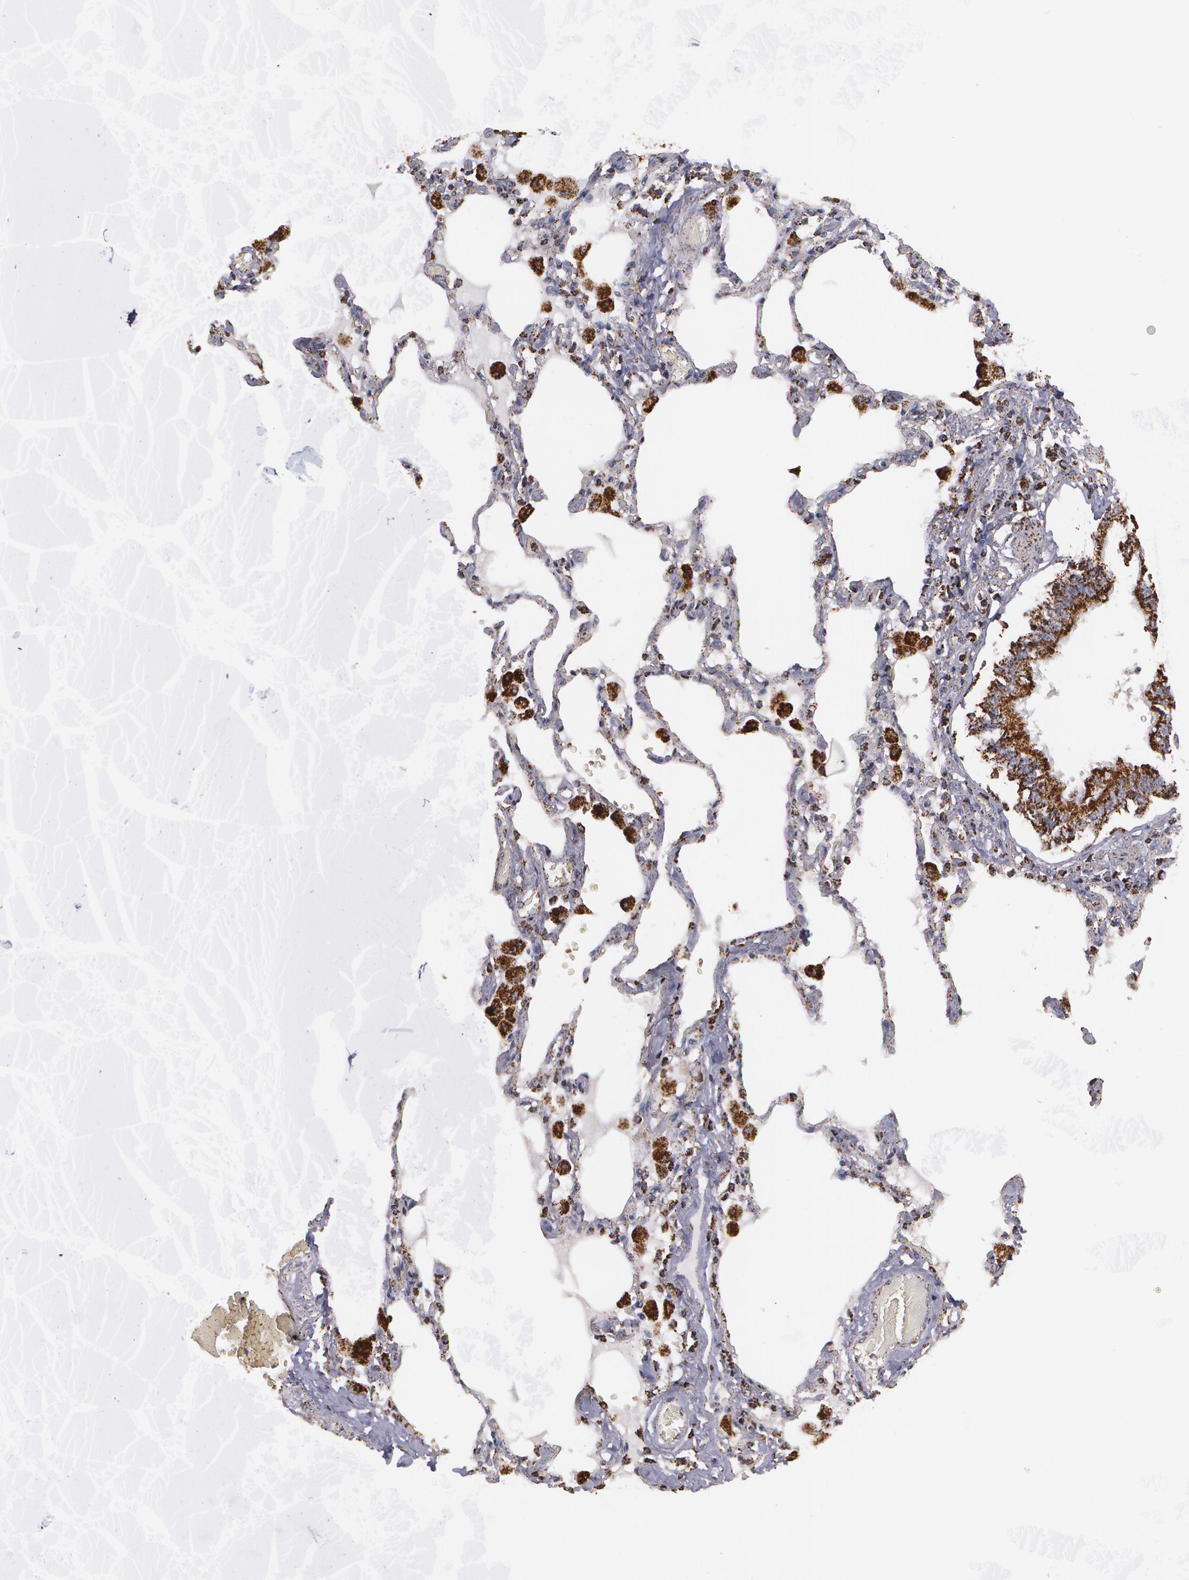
{"staining": {"intensity": "strong", "quantity": ">75%", "location": "cytoplasmic/membranous"}, "tissue": "bronchus", "cell_type": "Respiratory epithelial cells", "image_type": "normal", "snomed": [{"axis": "morphology", "description": "Normal tissue, NOS"}, {"axis": "morphology", "description": "Squamous cell carcinoma, NOS"}, {"axis": "topography", "description": "Bronchus"}, {"axis": "topography", "description": "Lung"}], "caption": "High-power microscopy captured an immunohistochemistry histopathology image of benign bronchus, revealing strong cytoplasmic/membranous positivity in approximately >75% of respiratory epithelial cells.", "gene": "HSPD1", "patient": {"sex": "female", "age": 47}}